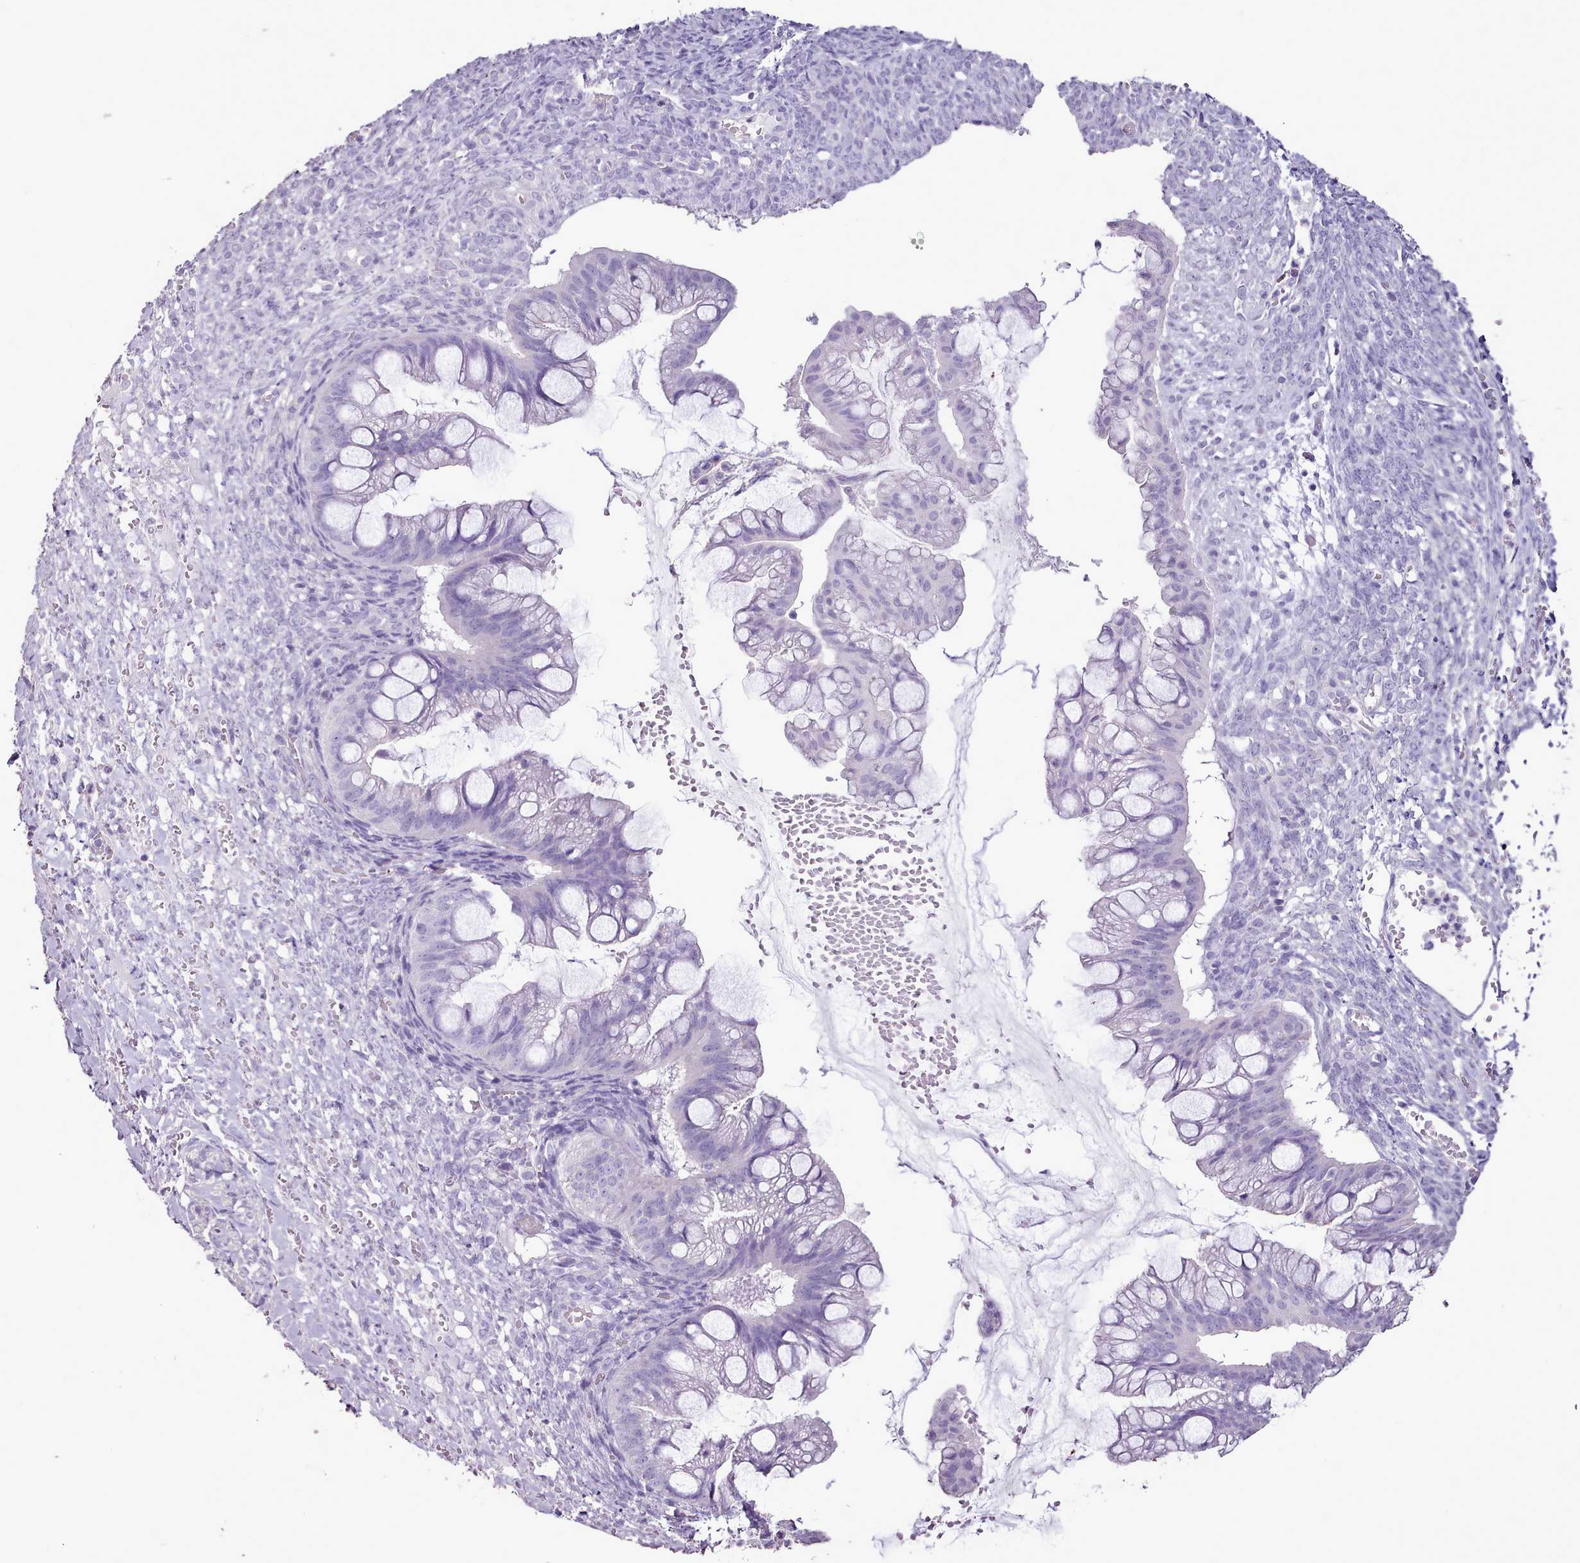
{"staining": {"intensity": "negative", "quantity": "none", "location": "none"}, "tissue": "ovarian cancer", "cell_type": "Tumor cells", "image_type": "cancer", "snomed": [{"axis": "morphology", "description": "Cystadenocarcinoma, mucinous, NOS"}, {"axis": "topography", "description": "Ovary"}], "caption": "IHC image of human ovarian cancer (mucinous cystadenocarcinoma) stained for a protein (brown), which demonstrates no expression in tumor cells.", "gene": "BLOC1S2", "patient": {"sex": "female", "age": 73}}